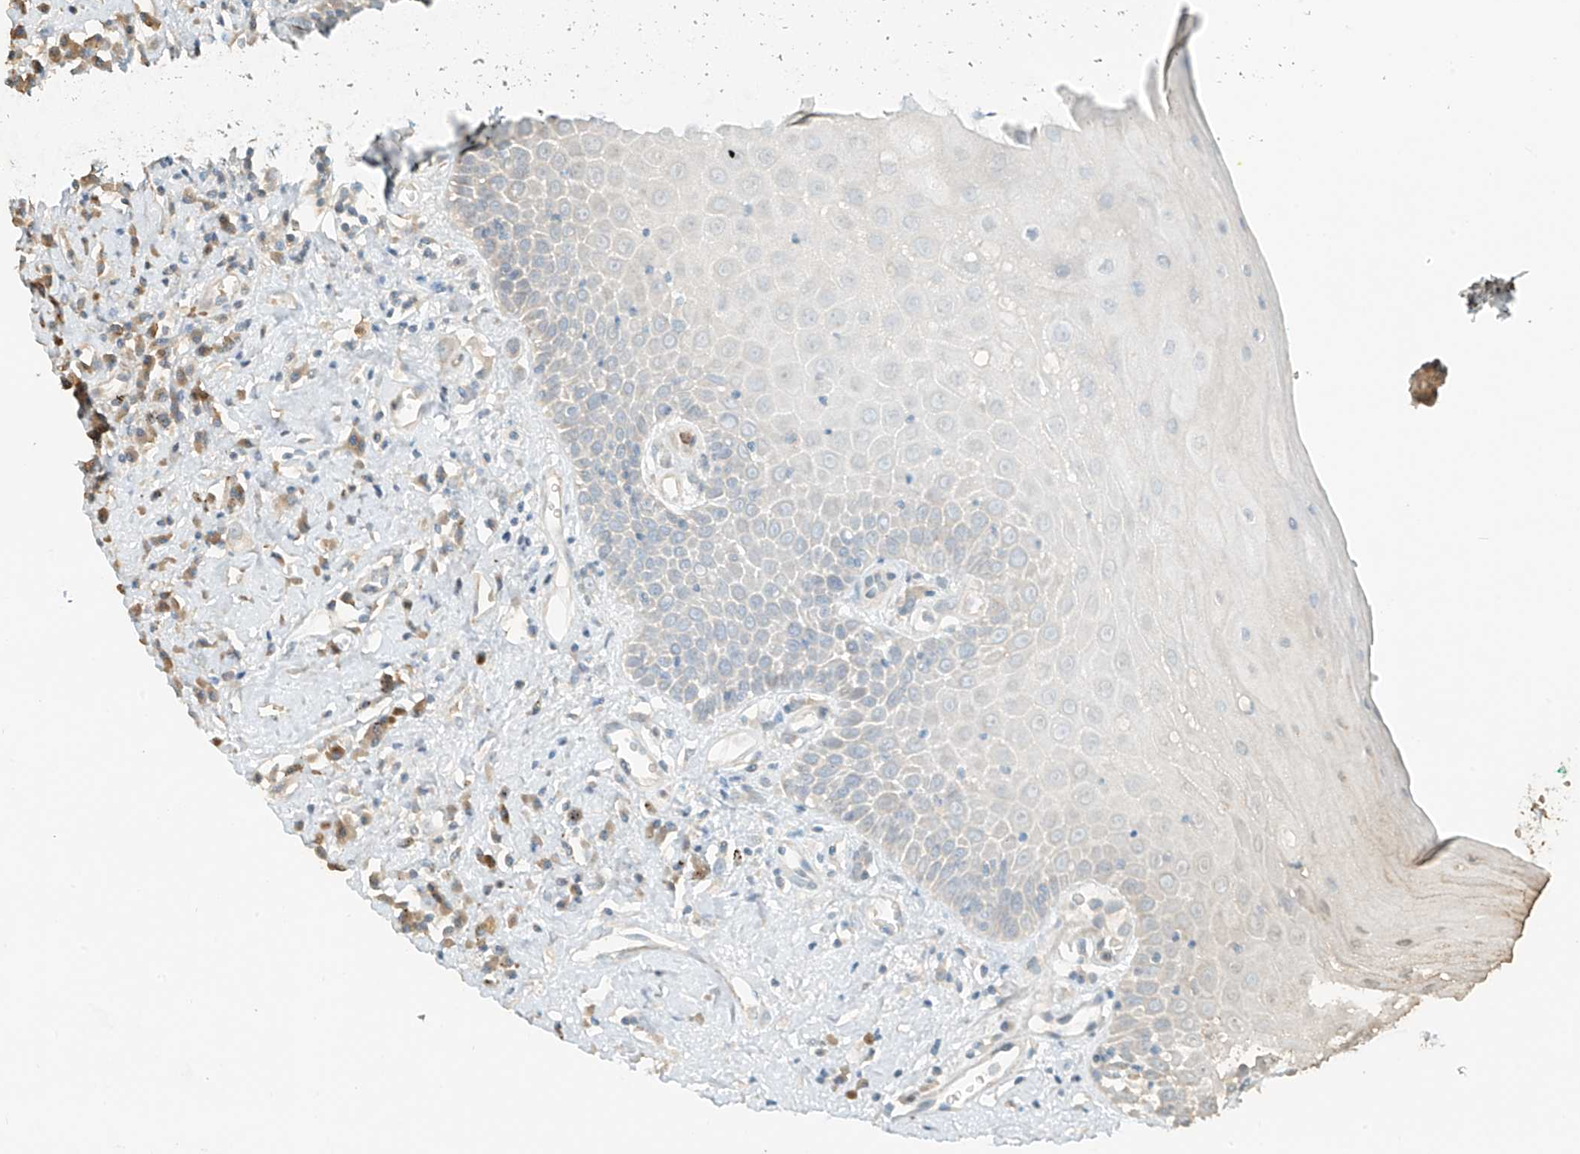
{"staining": {"intensity": "weak", "quantity": "25%-75%", "location": "cytoplasmic/membranous,nuclear"}, "tissue": "oral mucosa", "cell_type": "Squamous epithelial cells", "image_type": "normal", "snomed": [{"axis": "morphology", "description": "Normal tissue, NOS"}, {"axis": "morphology", "description": "Squamous cell carcinoma, NOS"}, {"axis": "topography", "description": "Oral tissue"}, {"axis": "topography", "description": "Head-Neck"}], "caption": "Oral mucosa stained for a protein exhibits weak cytoplasmic/membranous,nuclear positivity in squamous epithelial cells. (brown staining indicates protein expression, while blue staining denotes nuclei).", "gene": "RFTN2", "patient": {"sex": "female", "age": 70}}